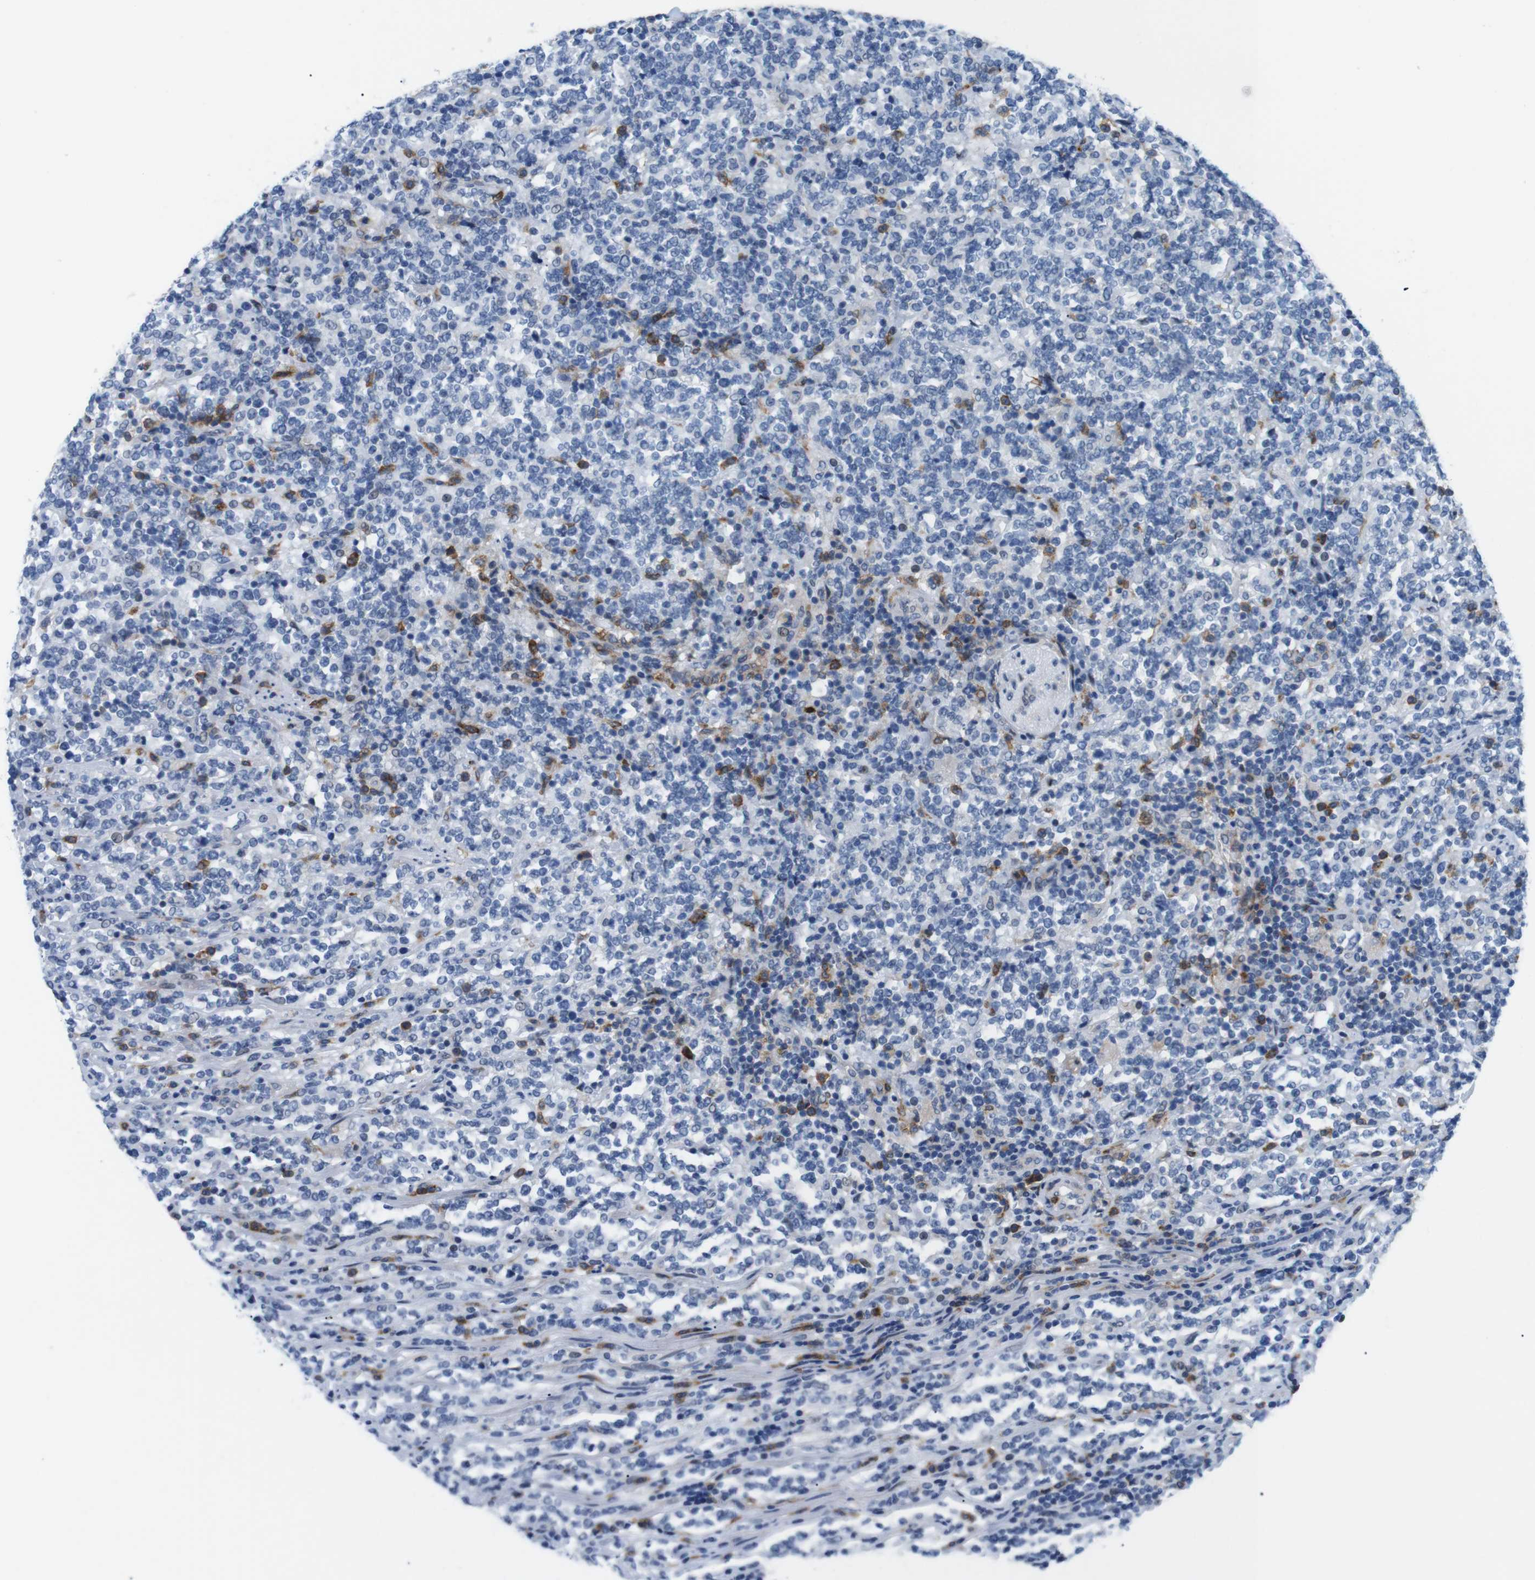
{"staining": {"intensity": "moderate", "quantity": "<25%", "location": "cytoplasmic/membranous"}, "tissue": "lymphoma", "cell_type": "Tumor cells", "image_type": "cancer", "snomed": [{"axis": "morphology", "description": "Malignant lymphoma, non-Hodgkin's type, High grade"}, {"axis": "topography", "description": "Soft tissue"}], "caption": "Brown immunohistochemical staining in human malignant lymphoma, non-Hodgkin's type (high-grade) displays moderate cytoplasmic/membranous expression in approximately <25% of tumor cells.", "gene": "CD300C", "patient": {"sex": "male", "age": 18}}